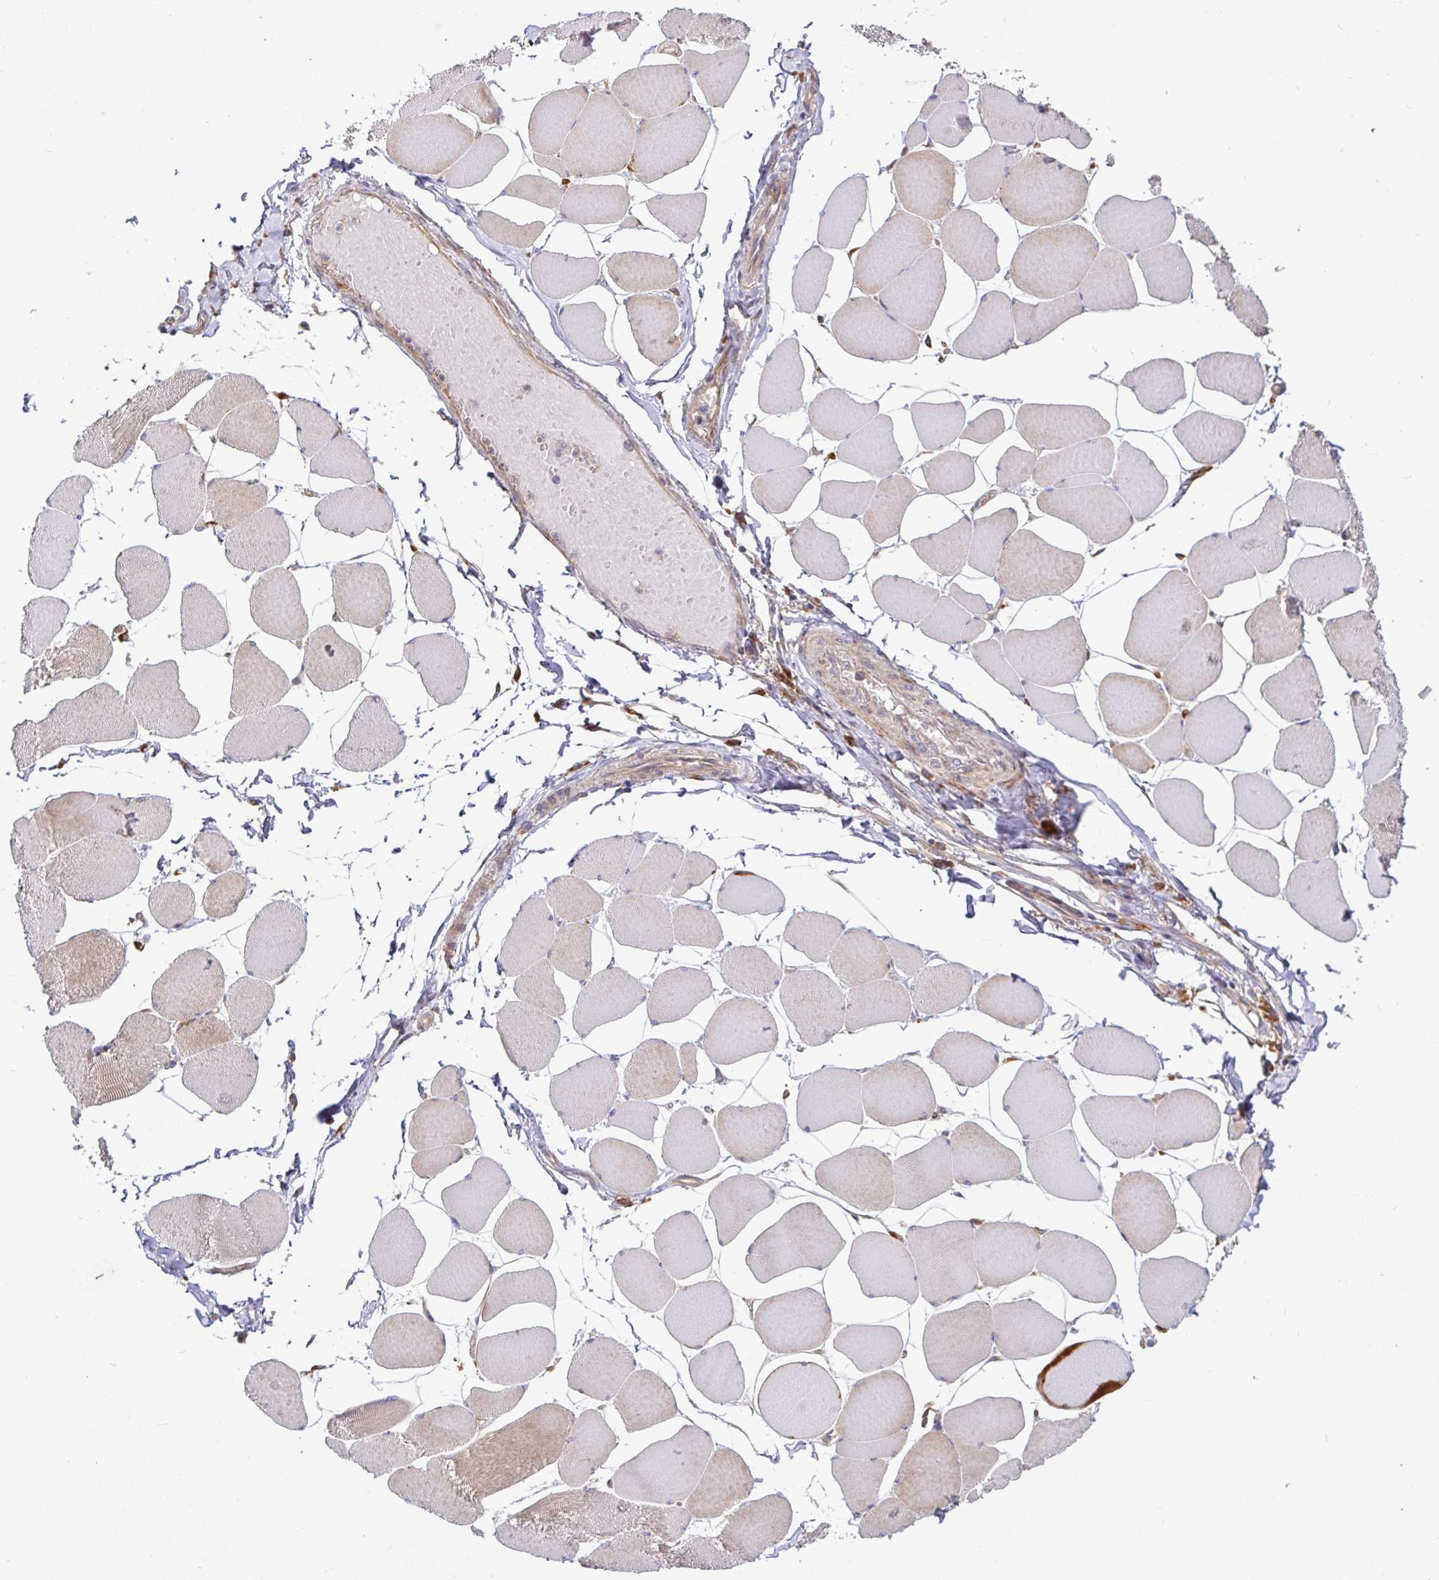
{"staining": {"intensity": "moderate", "quantity": "25%-75%", "location": "cytoplasmic/membranous"}, "tissue": "skeletal muscle", "cell_type": "Myocytes", "image_type": "normal", "snomed": [{"axis": "morphology", "description": "Normal tissue, NOS"}, {"axis": "topography", "description": "Skeletal muscle"}], "caption": "Skeletal muscle stained for a protein shows moderate cytoplasmic/membranous positivity in myocytes.", "gene": "SNX8", "patient": {"sex": "female", "age": 75}}